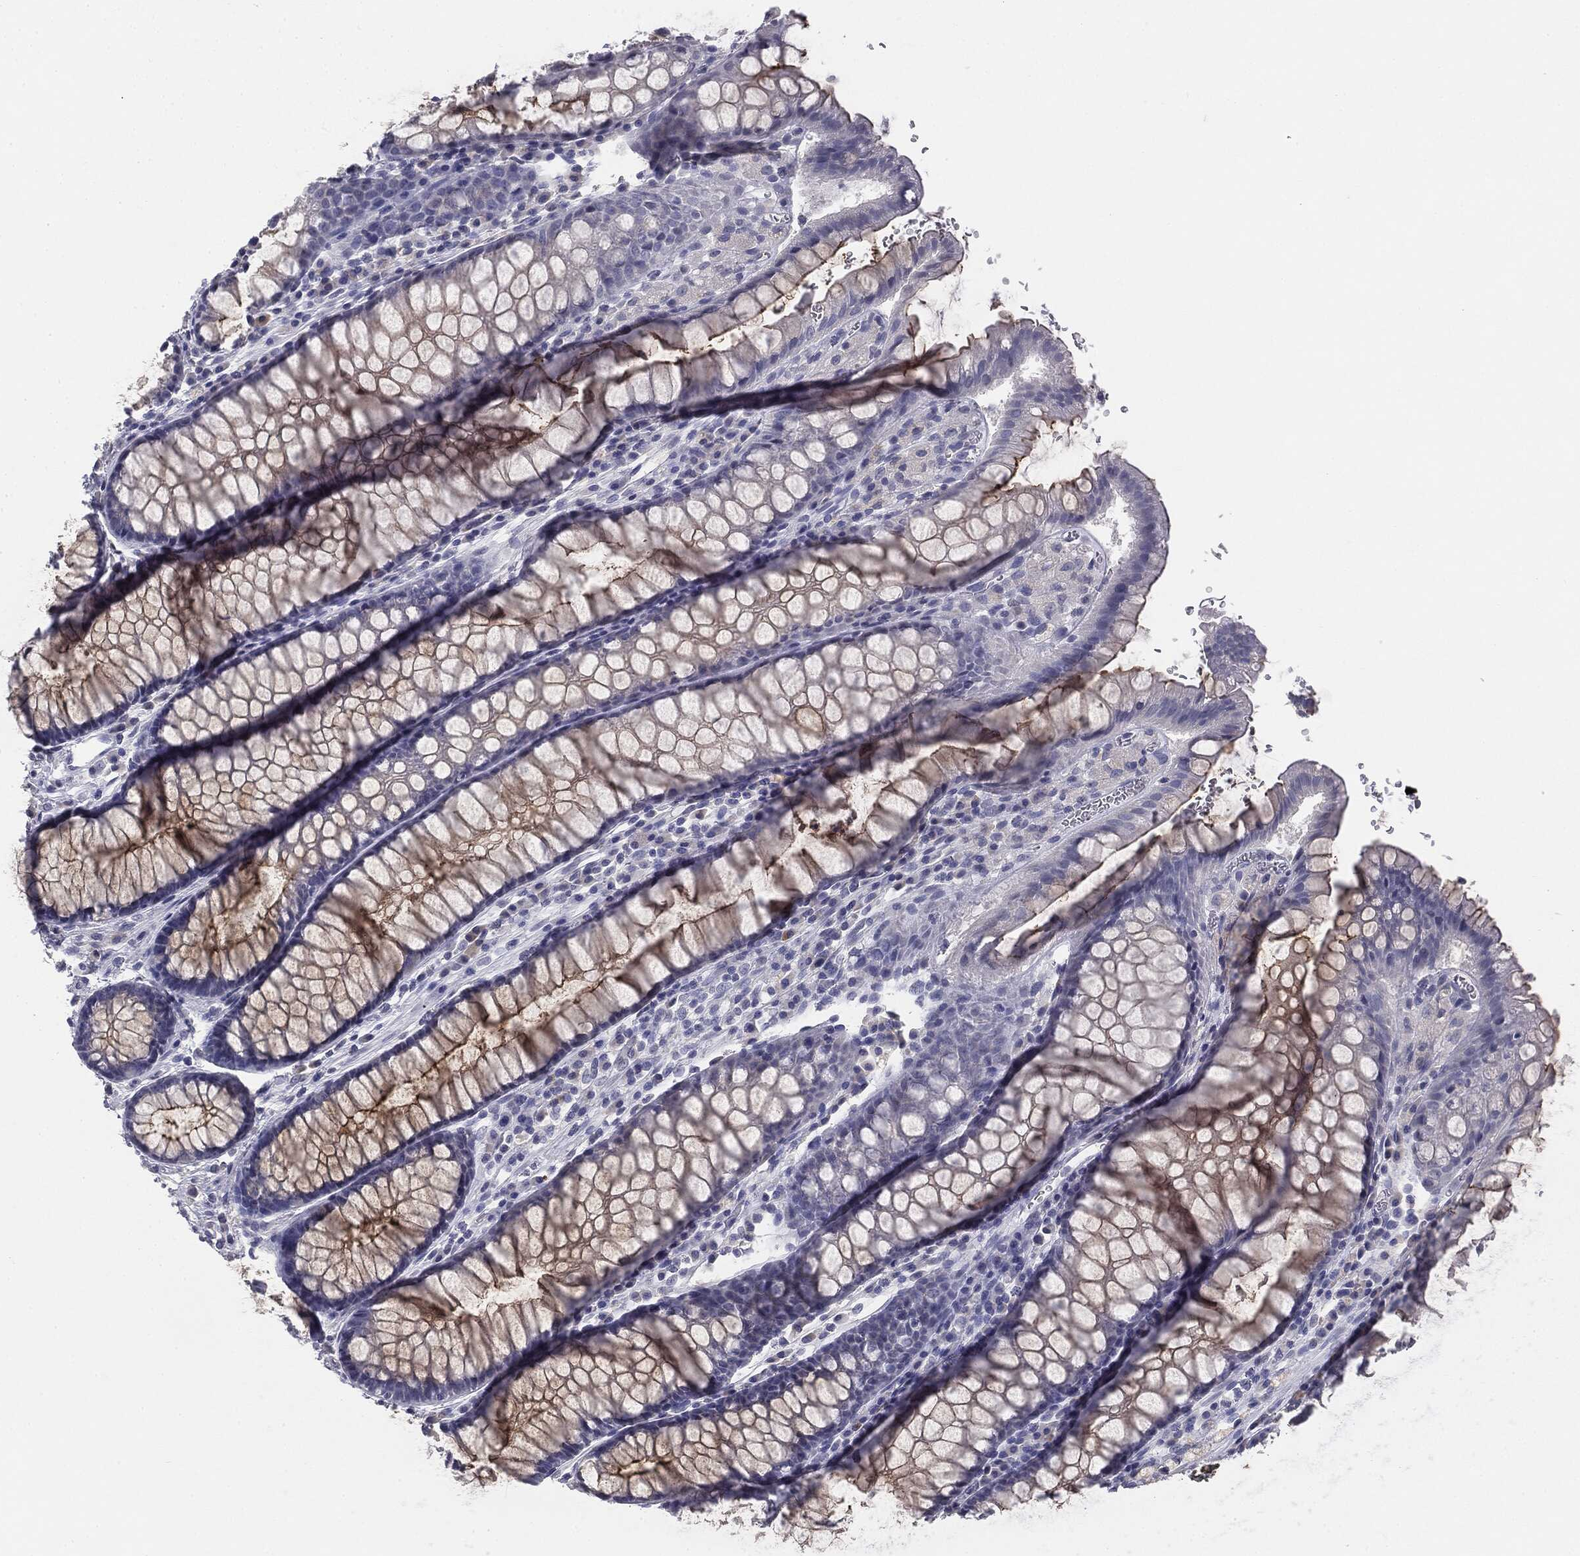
{"staining": {"intensity": "strong", "quantity": "25%-75%", "location": "cytoplasmic/membranous"}, "tissue": "rectum", "cell_type": "Glandular cells", "image_type": "normal", "snomed": [{"axis": "morphology", "description": "Normal tissue, NOS"}, {"axis": "topography", "description": "Rectum"}], "caption": "The immunohistochemical stain highlights strong cytoplasmic/membranous expression in glandular cells of normal rectum. The staining was performed using DAB (3,3'-diaminobenzidine), with brown indicating positive protein expression. Nuclei are stained blue with hematoxylin.", "gene": "MUC1", "patient": {"sex": "female", "age": 68}}